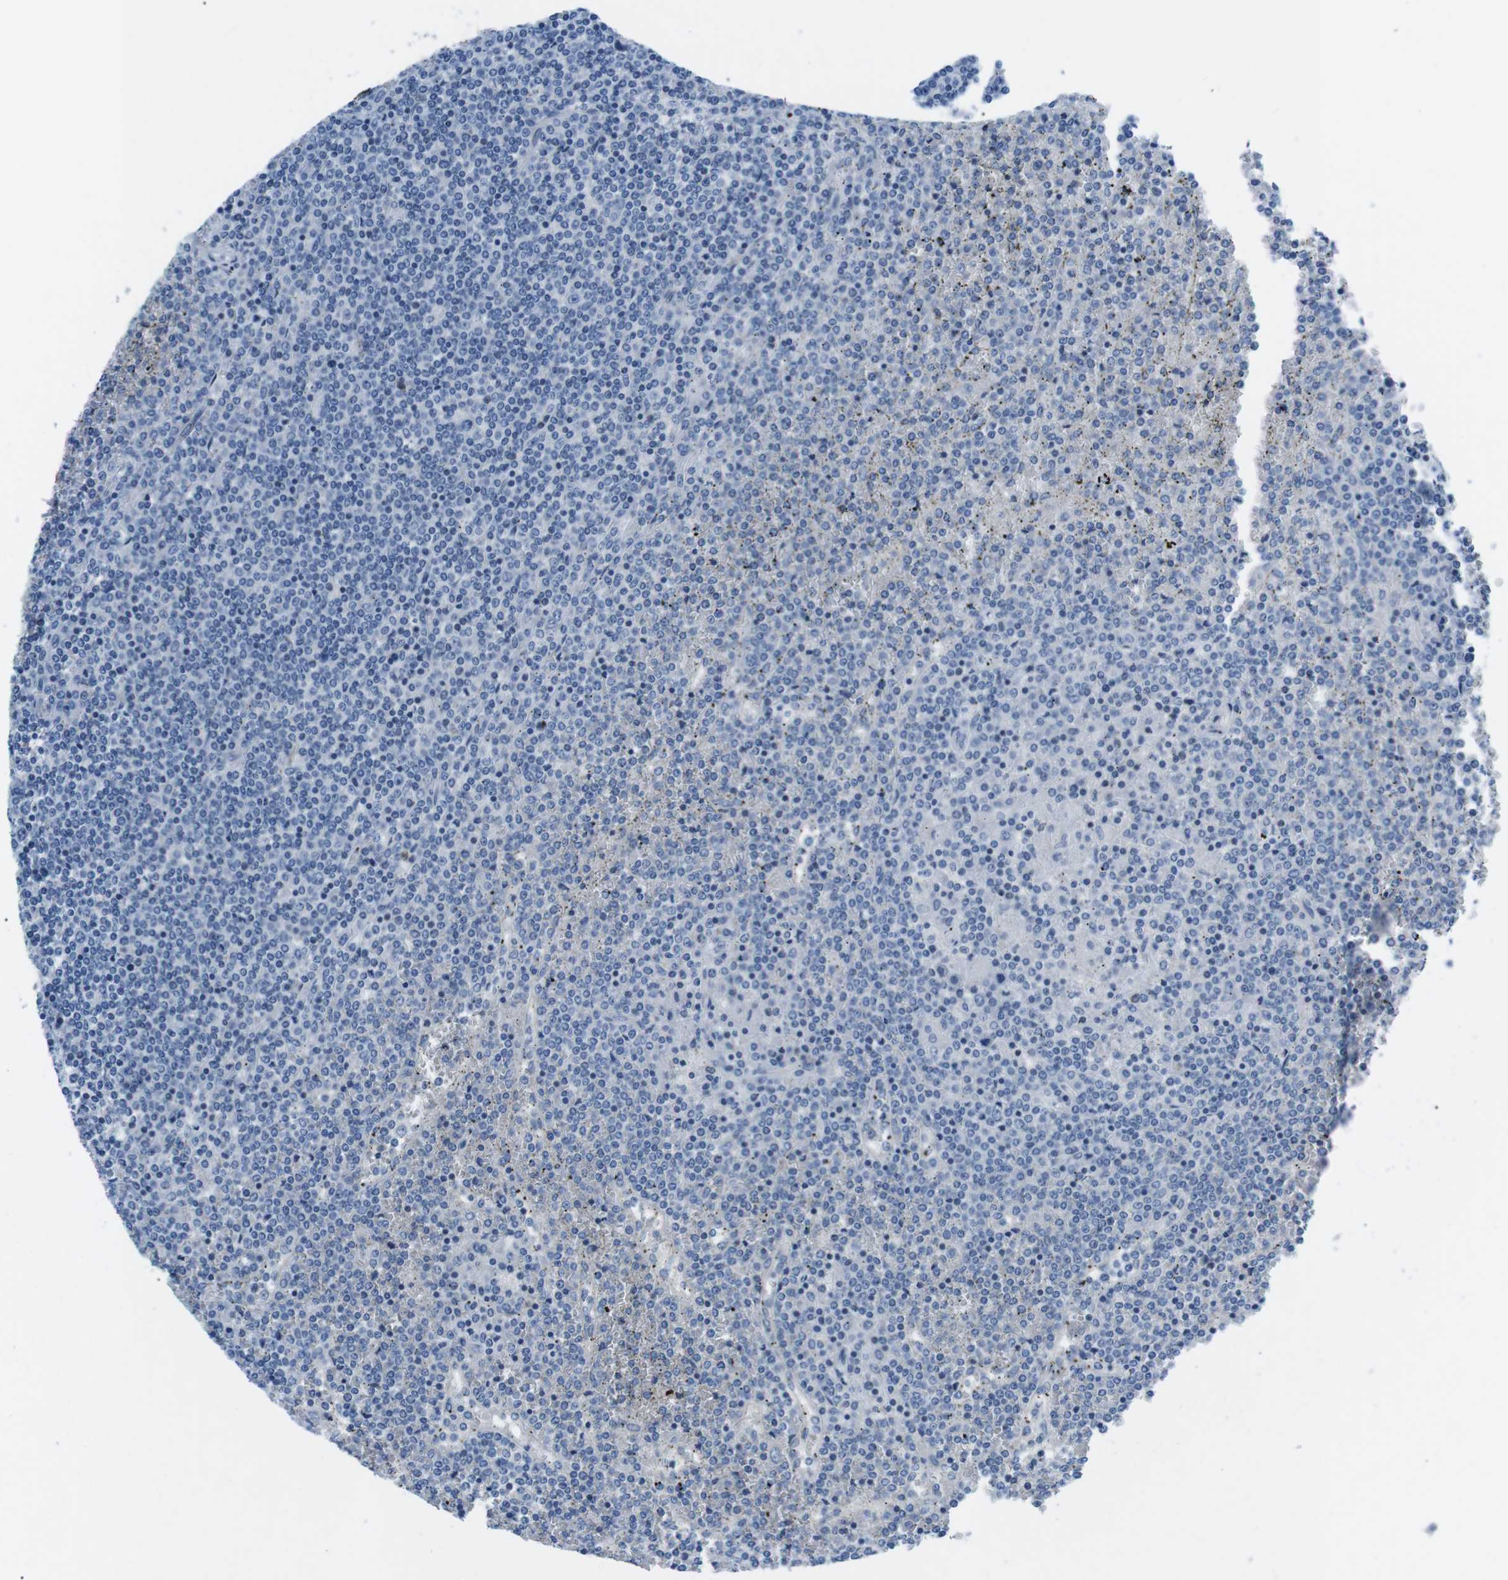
{"staining": {"intensity": "negative", "quantity": "none", "location": "none"}, "tissue": "lymphoma", "cell_type": "Tumor cells", "image_type": "cancer", "snomed": [{"axis": "morphology", "description": "Malignant lymphoma, non-Hodgkin's type, Low grade"}, {"axis": "topography", "description": "Spleen"}], "caption": "High power microscopy image of an IHC histopathology image of lymphoma, revealing no significant positivity in tumor cells.", "gene": "PHLDA1", "patient": {"sex": "female", "age": 19}}